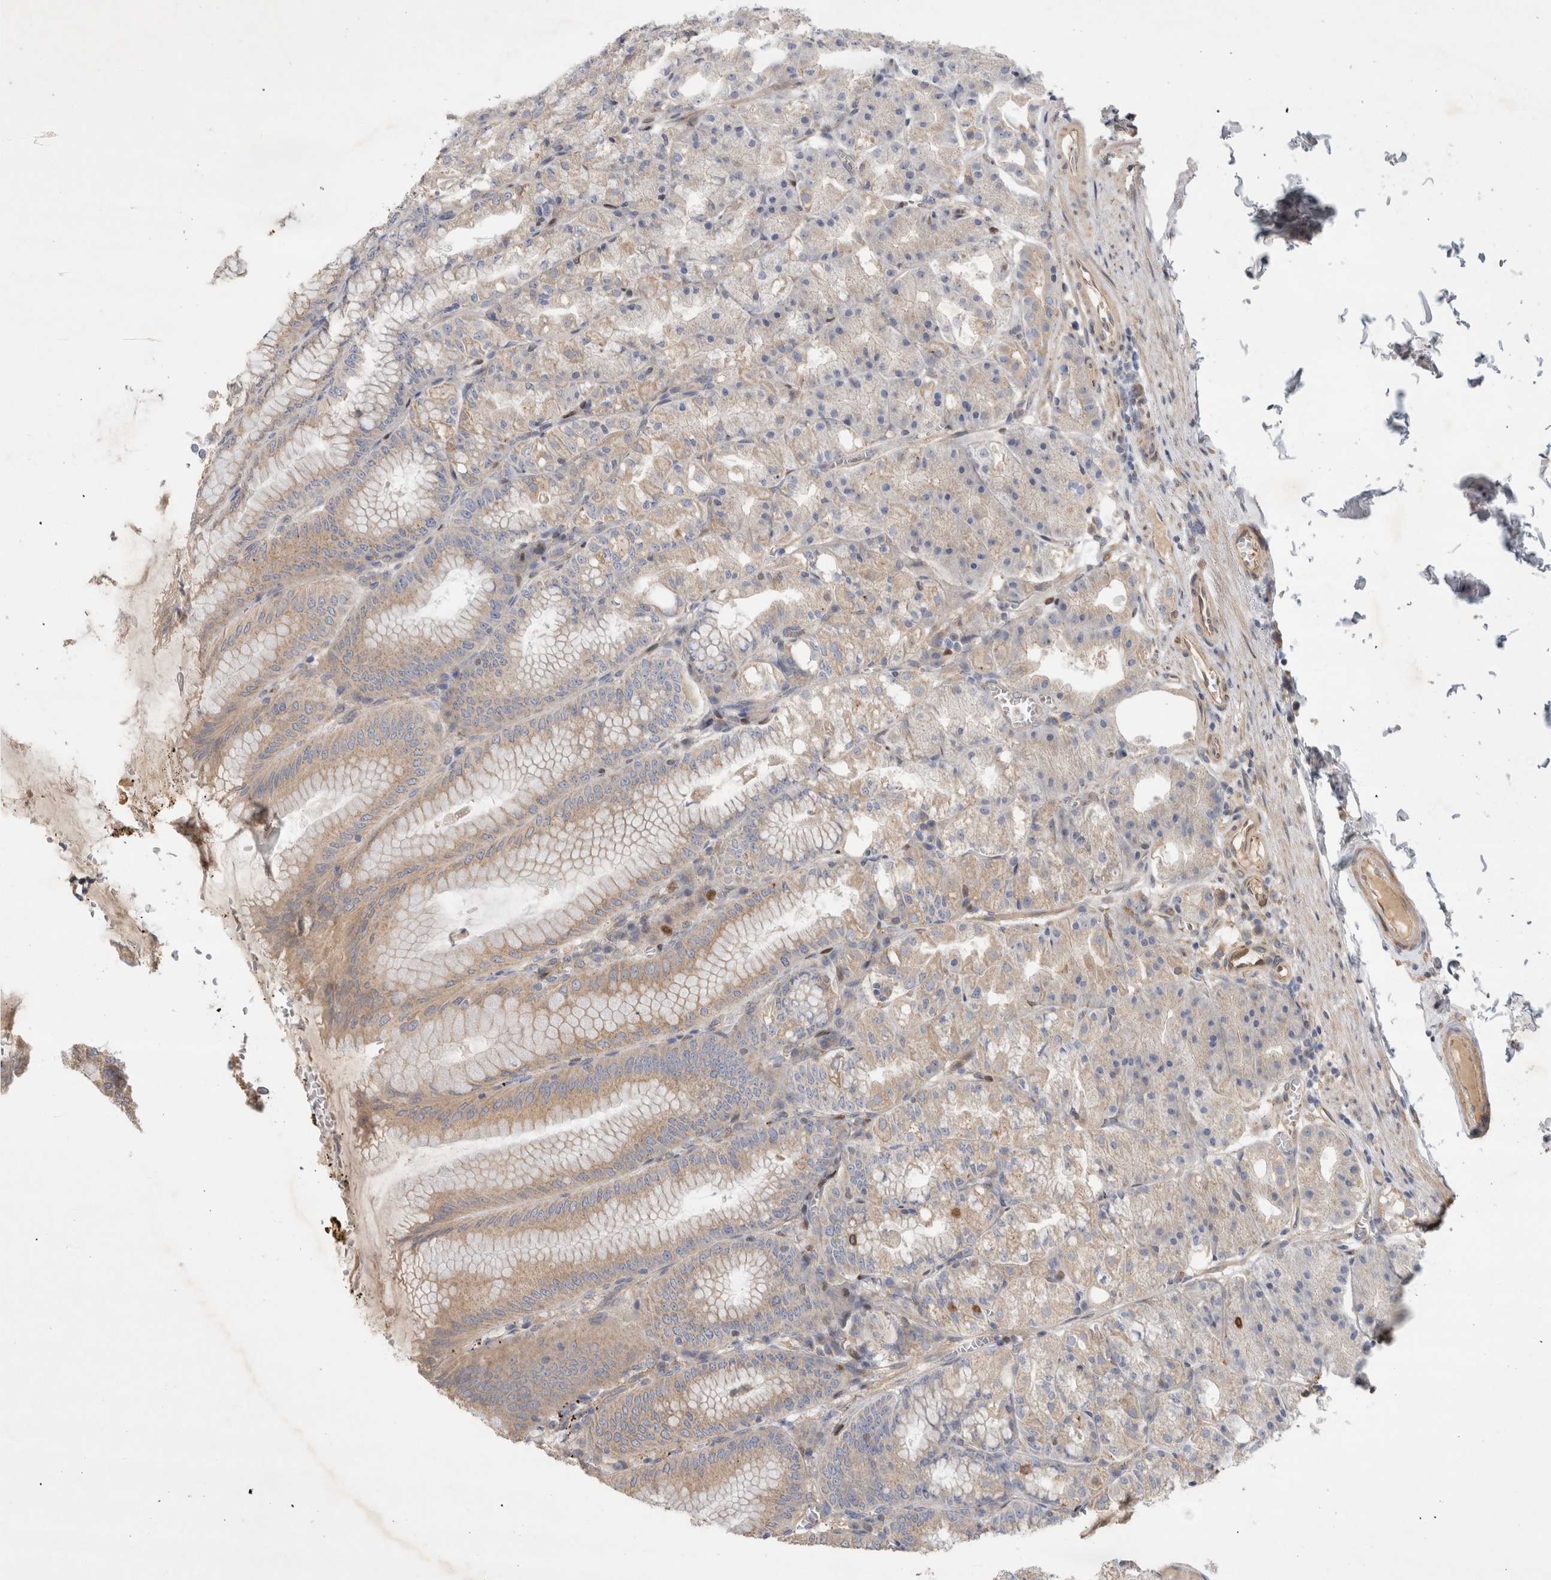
{"staining": {"intensity": "strong", "quantity": "<25%", "location": "nuclear"}, "tissue": "stomach", "cell_type": "Glandular cells", "image_type": "normal", "snomed": [{"axis": "morphology", "description": "Normal tissue, NOS"}, {"axis": "topography", "description": "Stomach, lower"}], "caption": "Strong nuclear expression is present in about <25% of glandular cells in benign stomach.", "gene": "C8orf58", "patient": {"sex": "male", "age": 71}}